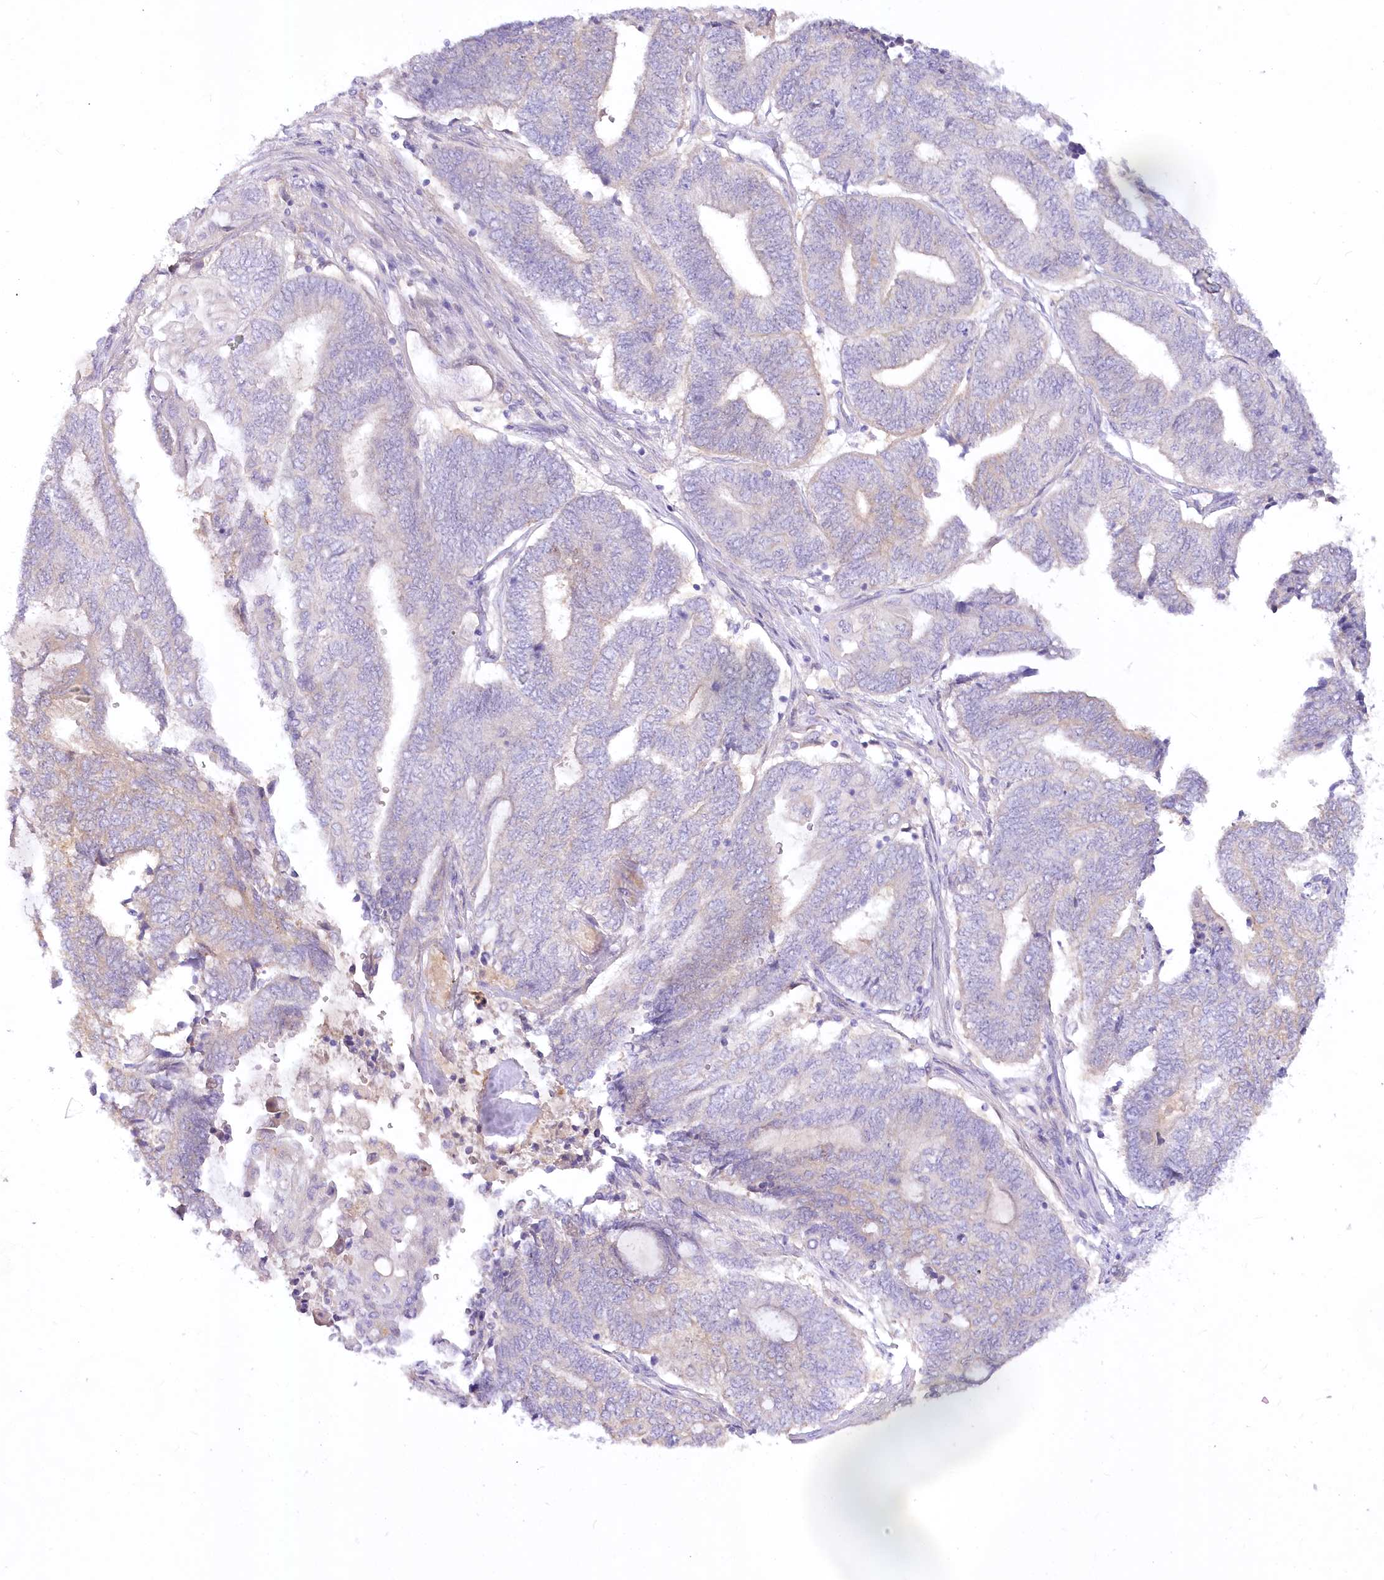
{"staining": {"intensity": "weak", "quantity": "<25%", "location": "cytoplasmic/membranous"}, "tissue": "endometrial cancer", "cell_type": "Tumor cells", "image_type": "cancer", "snomed": [{"axis": "morphology", "description": "Adenocarcinoma, NOS"}, {"axis": "topography", "description": "Uterus"}, {"axis": "topography", "description": "Endometrium"}], "caption": "Human endometrial cancer stained for a protein using immunohistochemistry (IHC) reveals no positivity in tumor cells.", "gene": "EFHC2", "patient": {"sex": "female", "age": 70}}